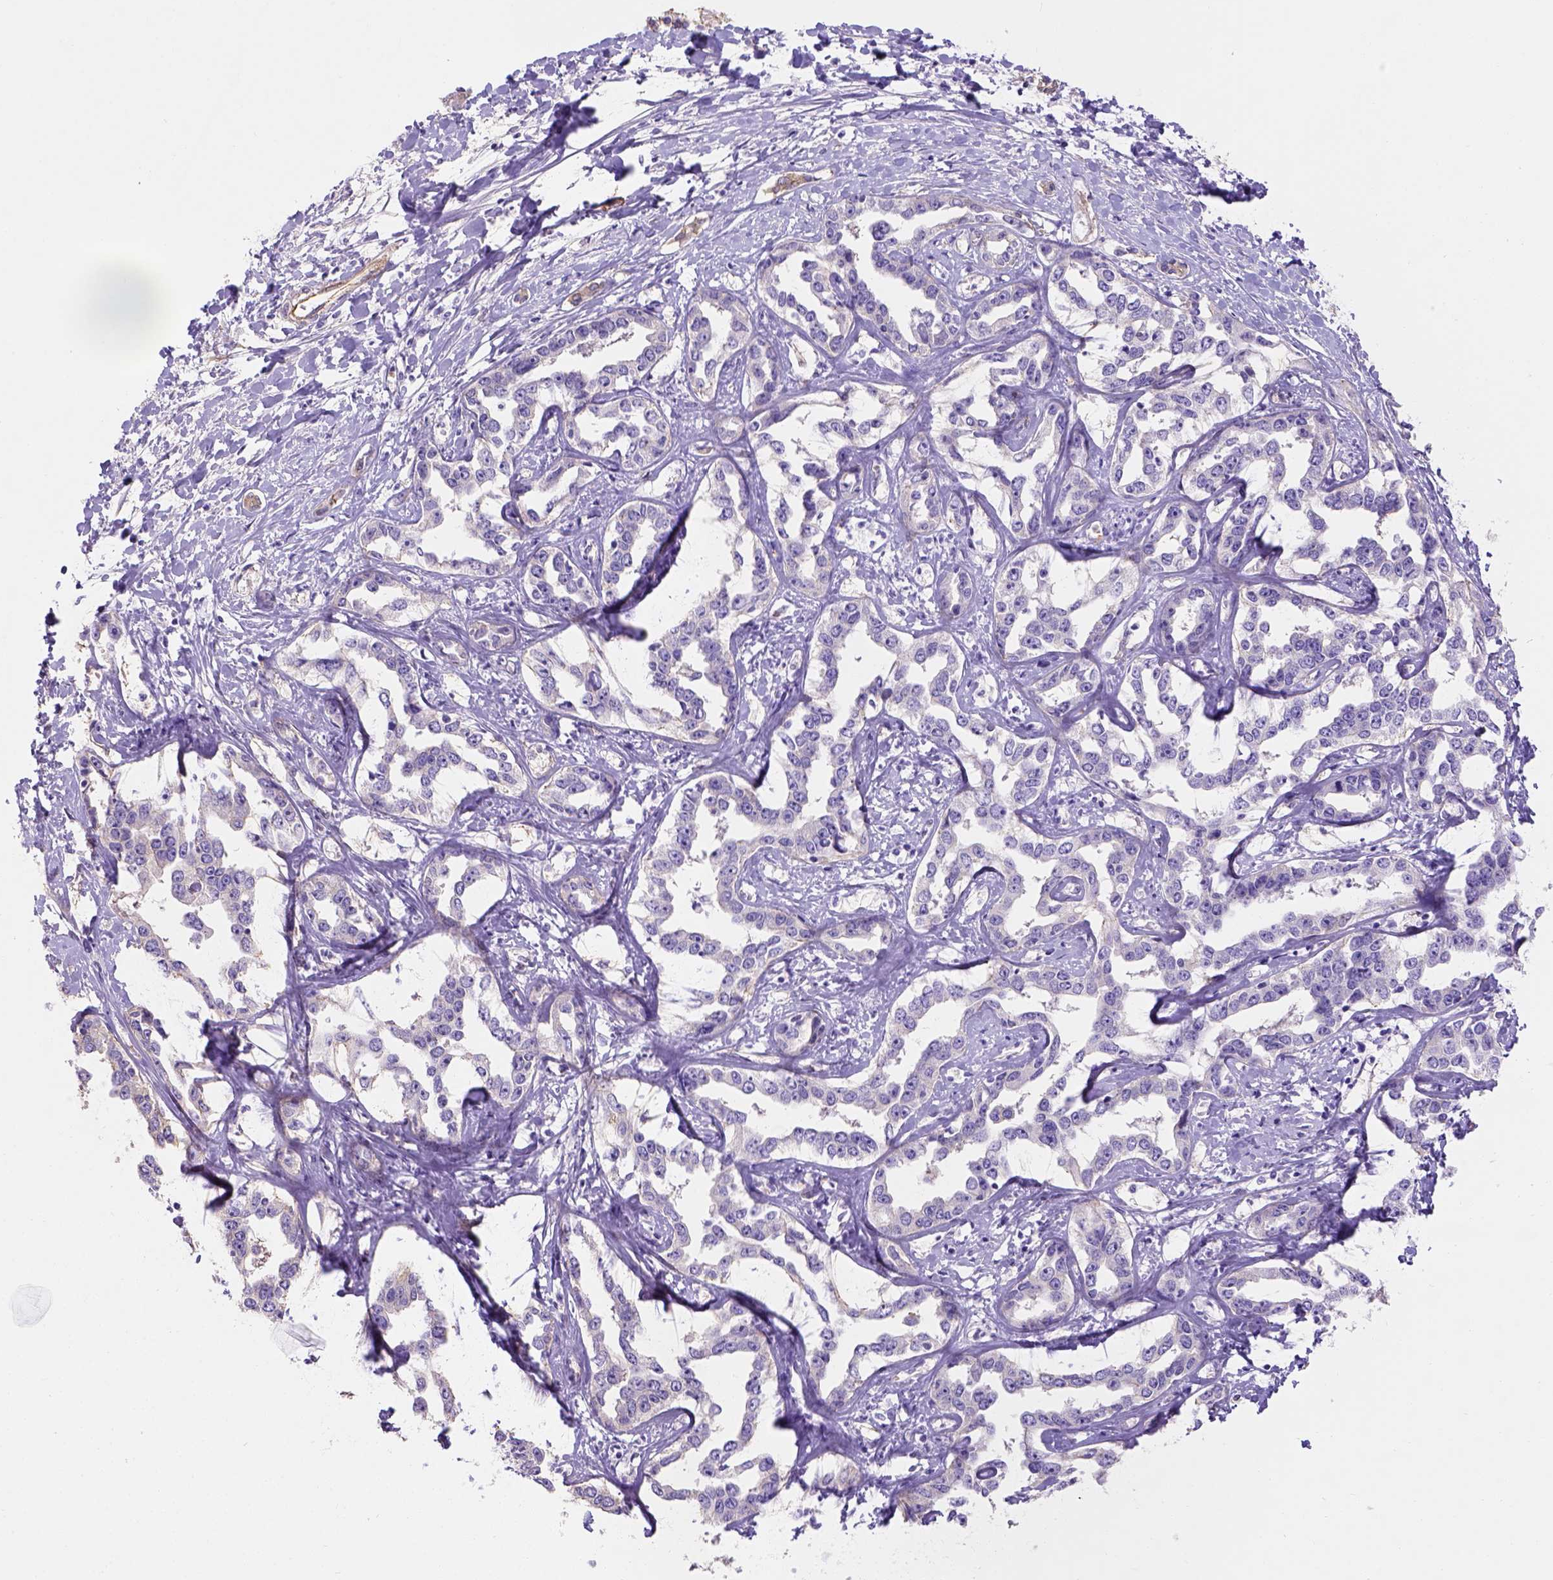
{"staining": {"intensity": "negative", "quantity": "none", "location": "none"}, "tissue": "liver cancer", "cell_type": "Tumor cells", "image_type": "cancer", "snomed": [{"axis": "morphology", "description": "Cholangiocarcinoma"}, {"axis": "topography", "description": "Liver"}], "caption": "This is an immunohistochemistry (IHC) image of human liver cholangiocarcinoma. There is no positivity in tumor cells.", "gene": "PHF7", "patient": {"sex": "male", "age": 59}}